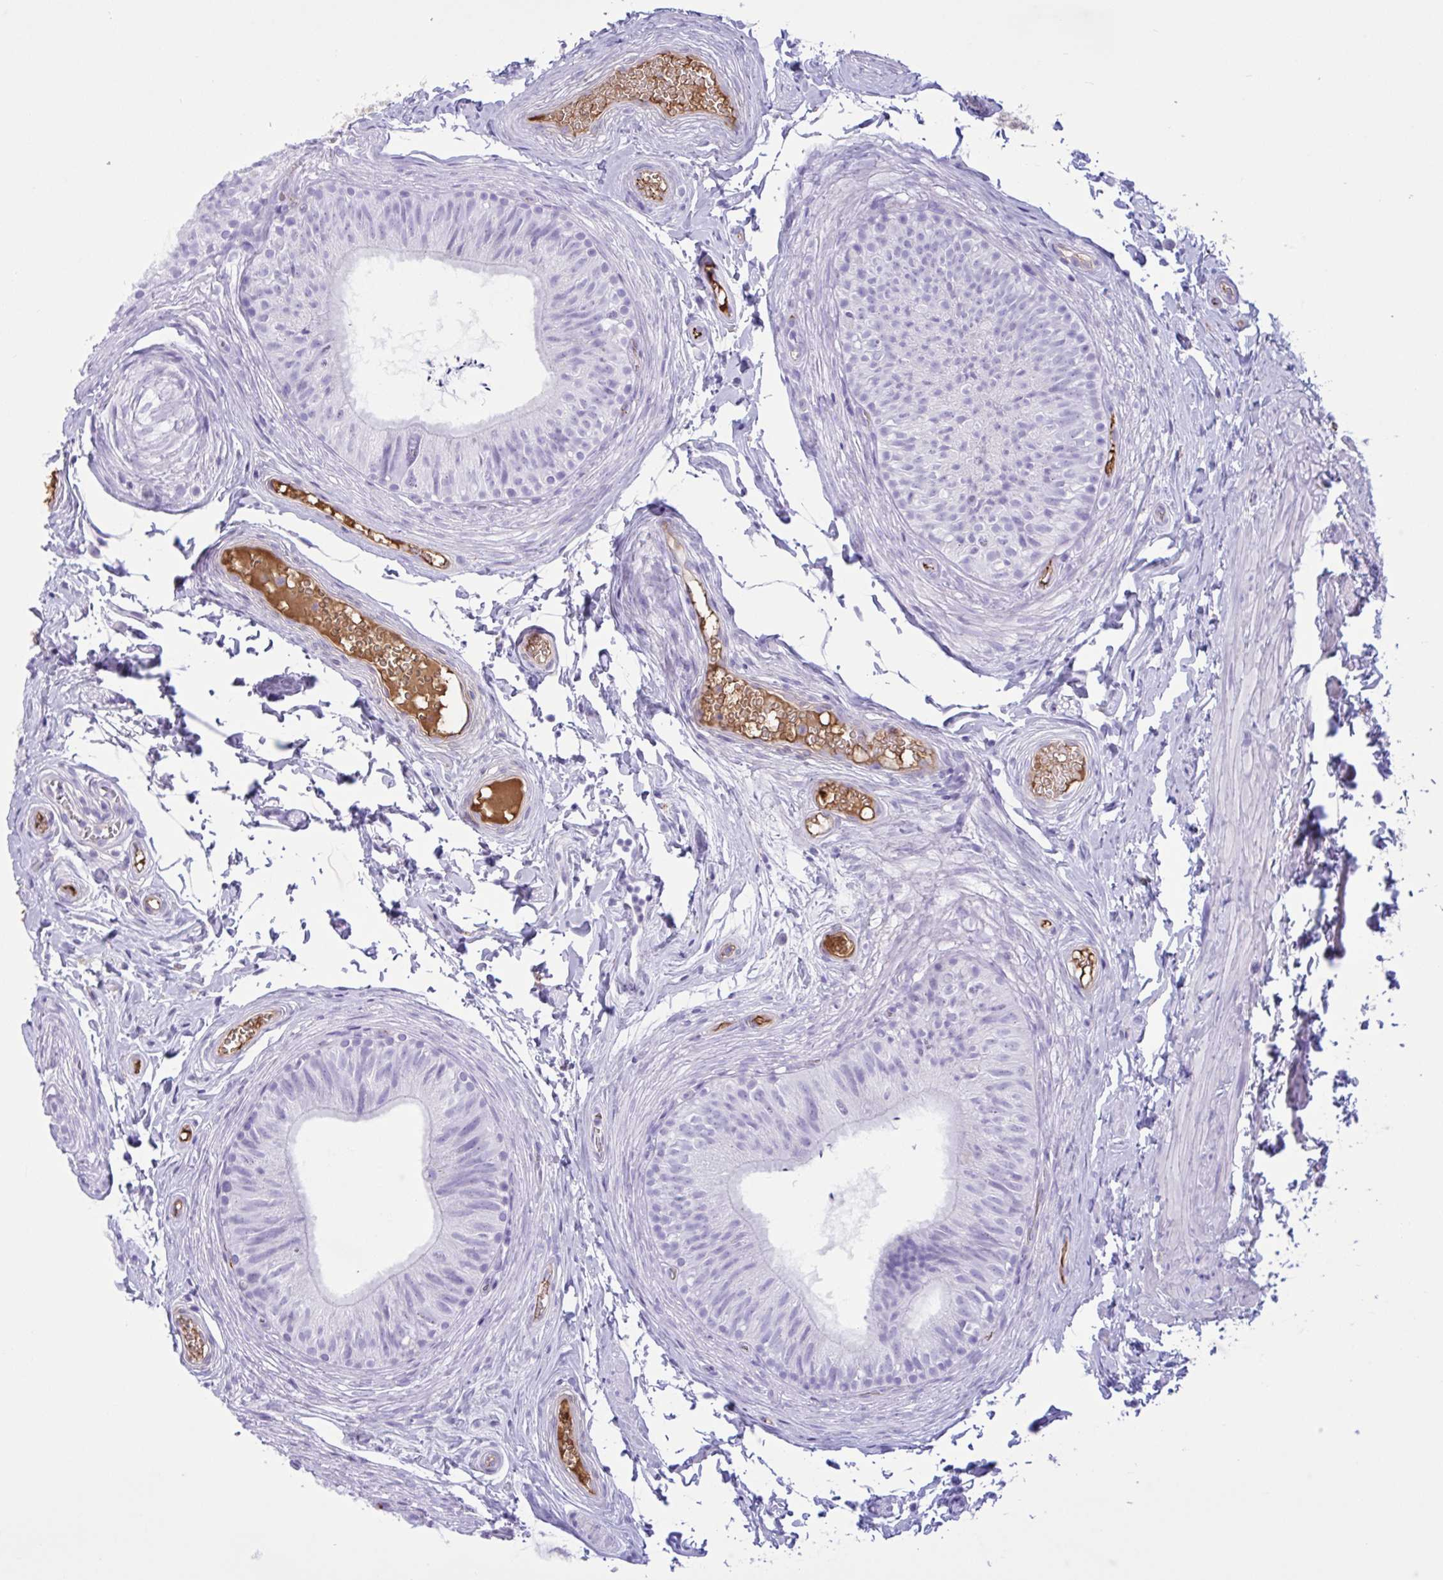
{"staining": {"intensity": "negative", "quantity": "none", "location": "none"}, "tissue": "epididymis", "cell_type": "Glandular cells", "image_type": "normal", "snomed": [{"axis": "morphology", "description": "Normal tissue, NOS"}, {"axis": "topography", "description": "Epididymis, spermatic cord, NOS"}, {"axis": "topography", "description": "Epididymis"}, {"axis": "topography", "description": "Peripheral nerve tissue"}], "caption": "DAB immunohistochemical staining of normal epididymis reveals no significant expression in glandular cells.", "gene": "LARGE2", "patient": {"sex": "male", "age": 29}}